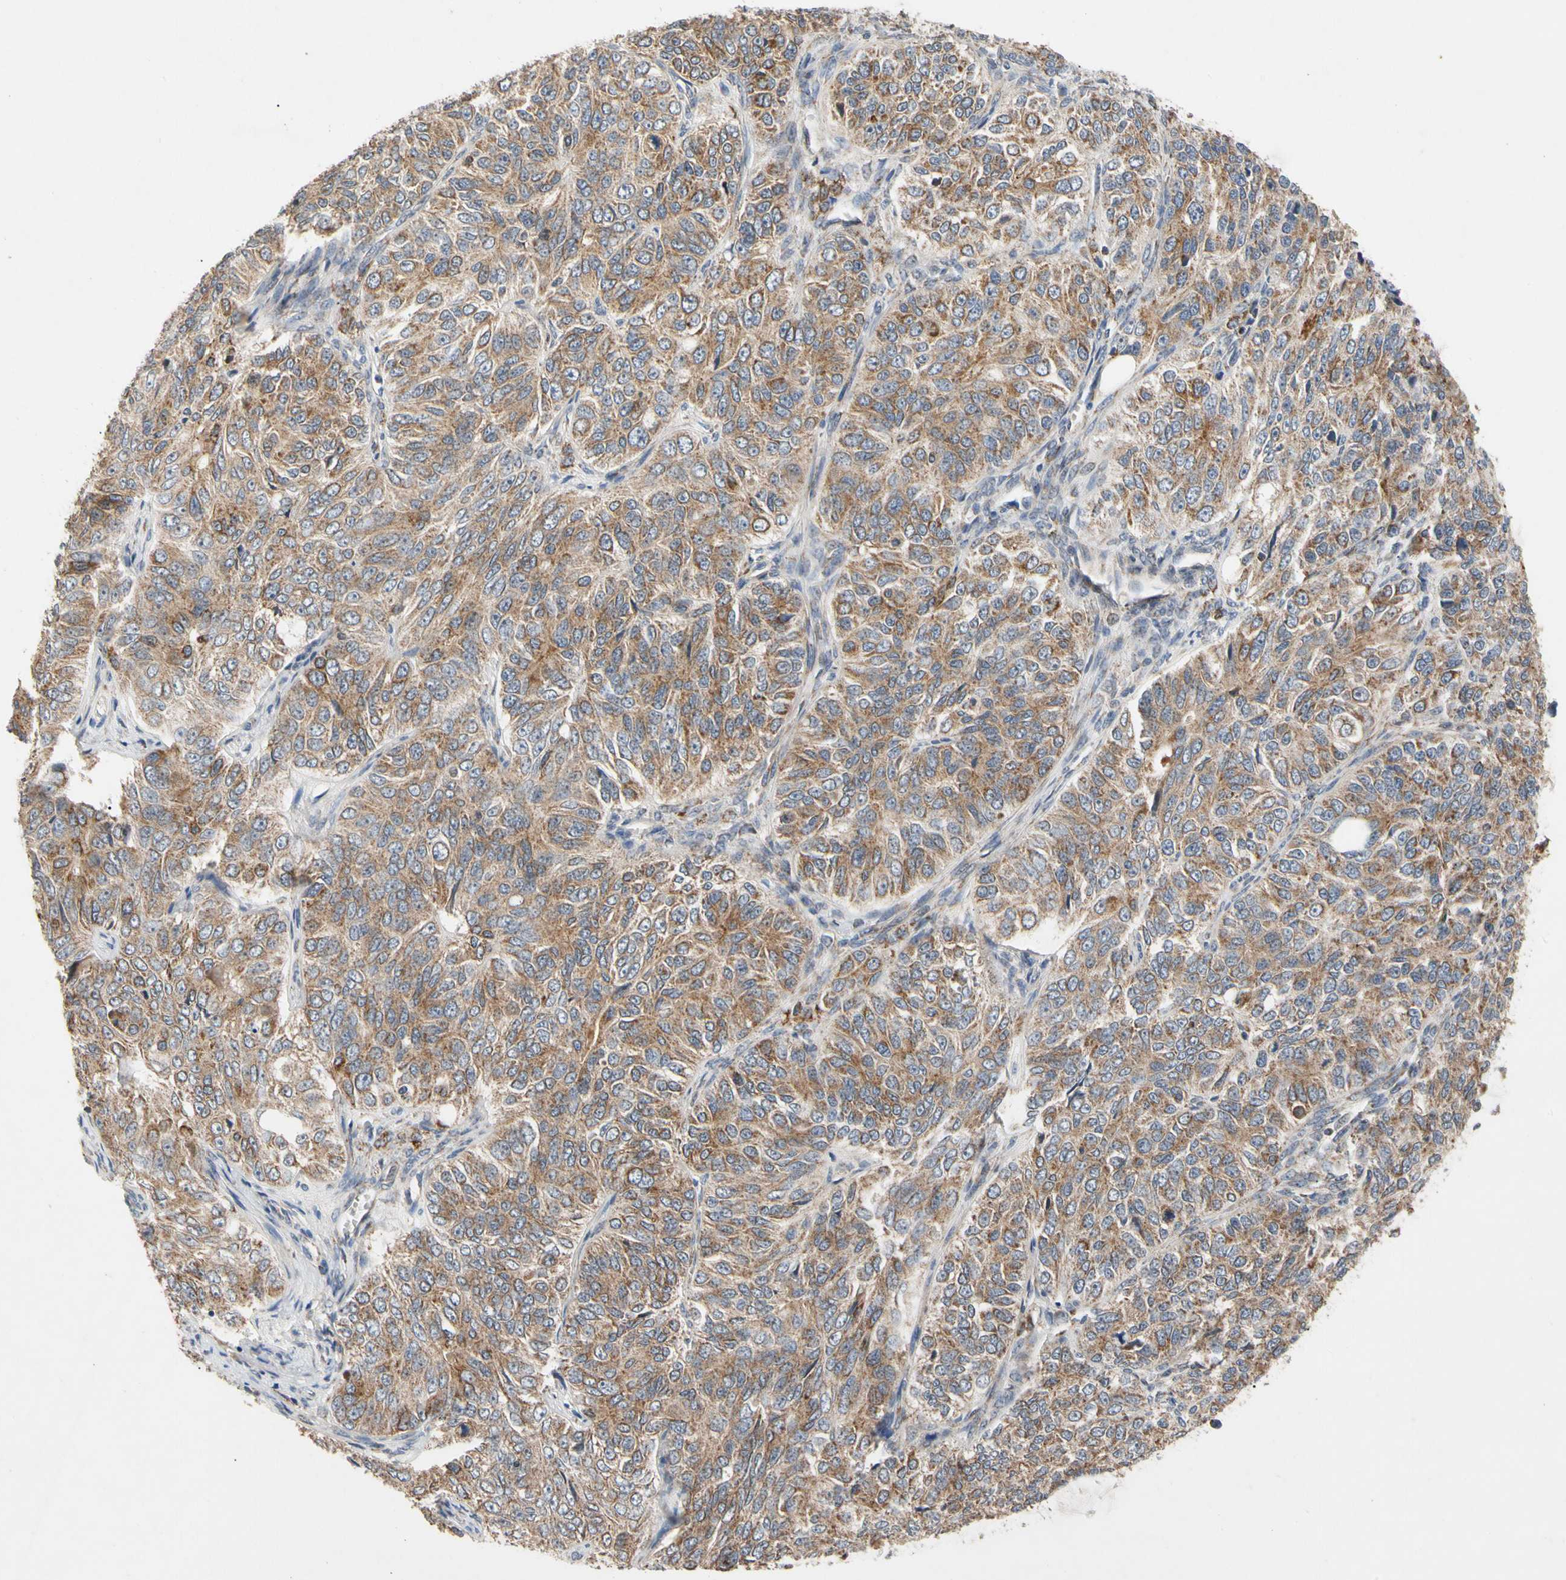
{"staining": {"intensity": "moderate", "quantity": ">75%", "location": "cytoplasmic/membranous"}, "tissue": "ovarian cancer", "cell_type": "Tumor cells", "image_type": "cancer", "snomed": [{"axis": "morphology", "description": "Carcinoma, endometroid"}, {"axis": "topography", "description": "Ovary"}], "caption": "Immunohistochemistry (IHC) of human ovarian cancer (endometroid carcinoma) shows medium levels of moderate cytoplasmic/membranous expression in about >75% of tumor cells.", "gene": "GPD2", "patient": {"sex": "female", "age": 51}}